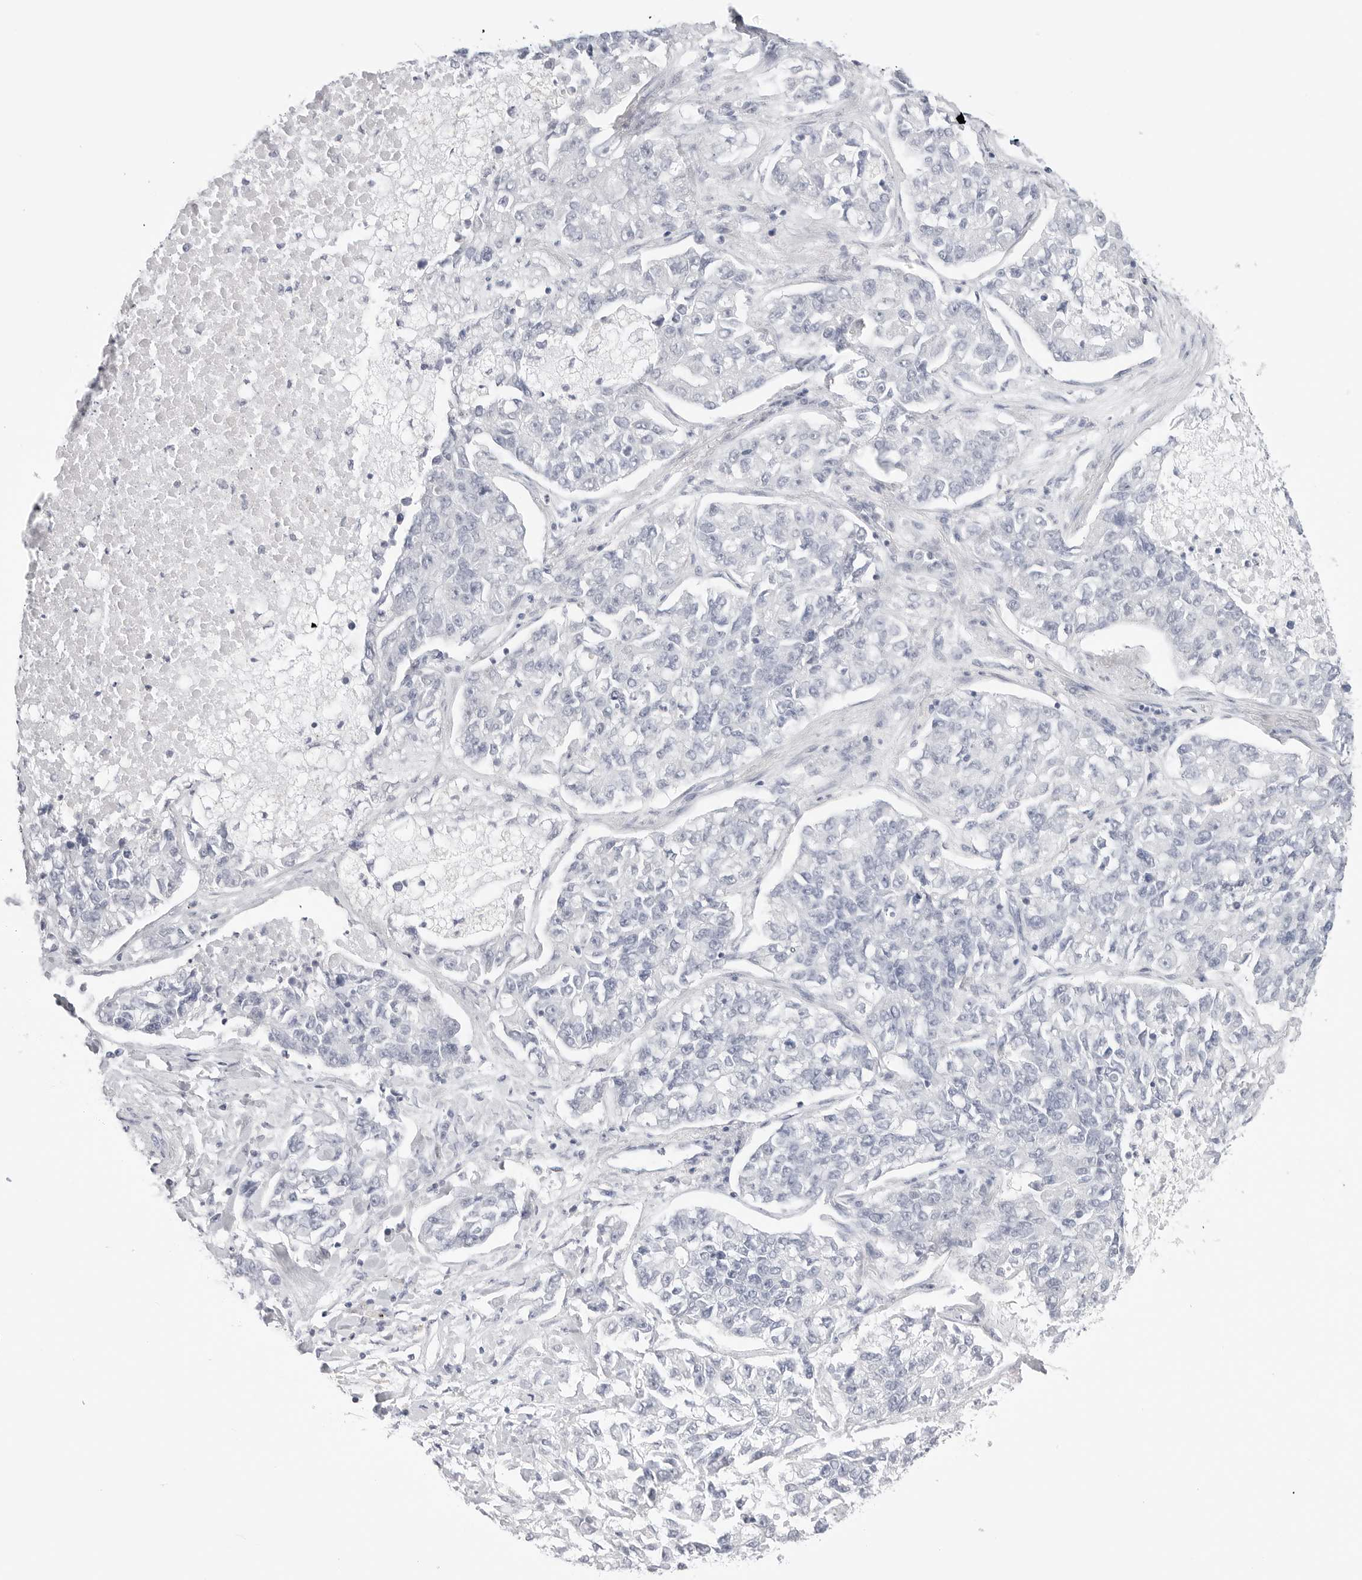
{"staining": {"intensity": "negative", "quantity": "none", "location": "none"}, "tissue": "lung cancer", "cell_type": "Tumor cells", "image_type": "cancer", "snomed": [{"axis": "morphology", "description": "Adenocarcinoma, NOS"}, {"axis": "topography", "description": "Lung"}], "caption": "The immunohistochemistry (IHC) image has no significant staining in tumor cells of lung cancer tissue.", "gene": "HMGCS2", "patient": {"sex": "male", "age": 49}}